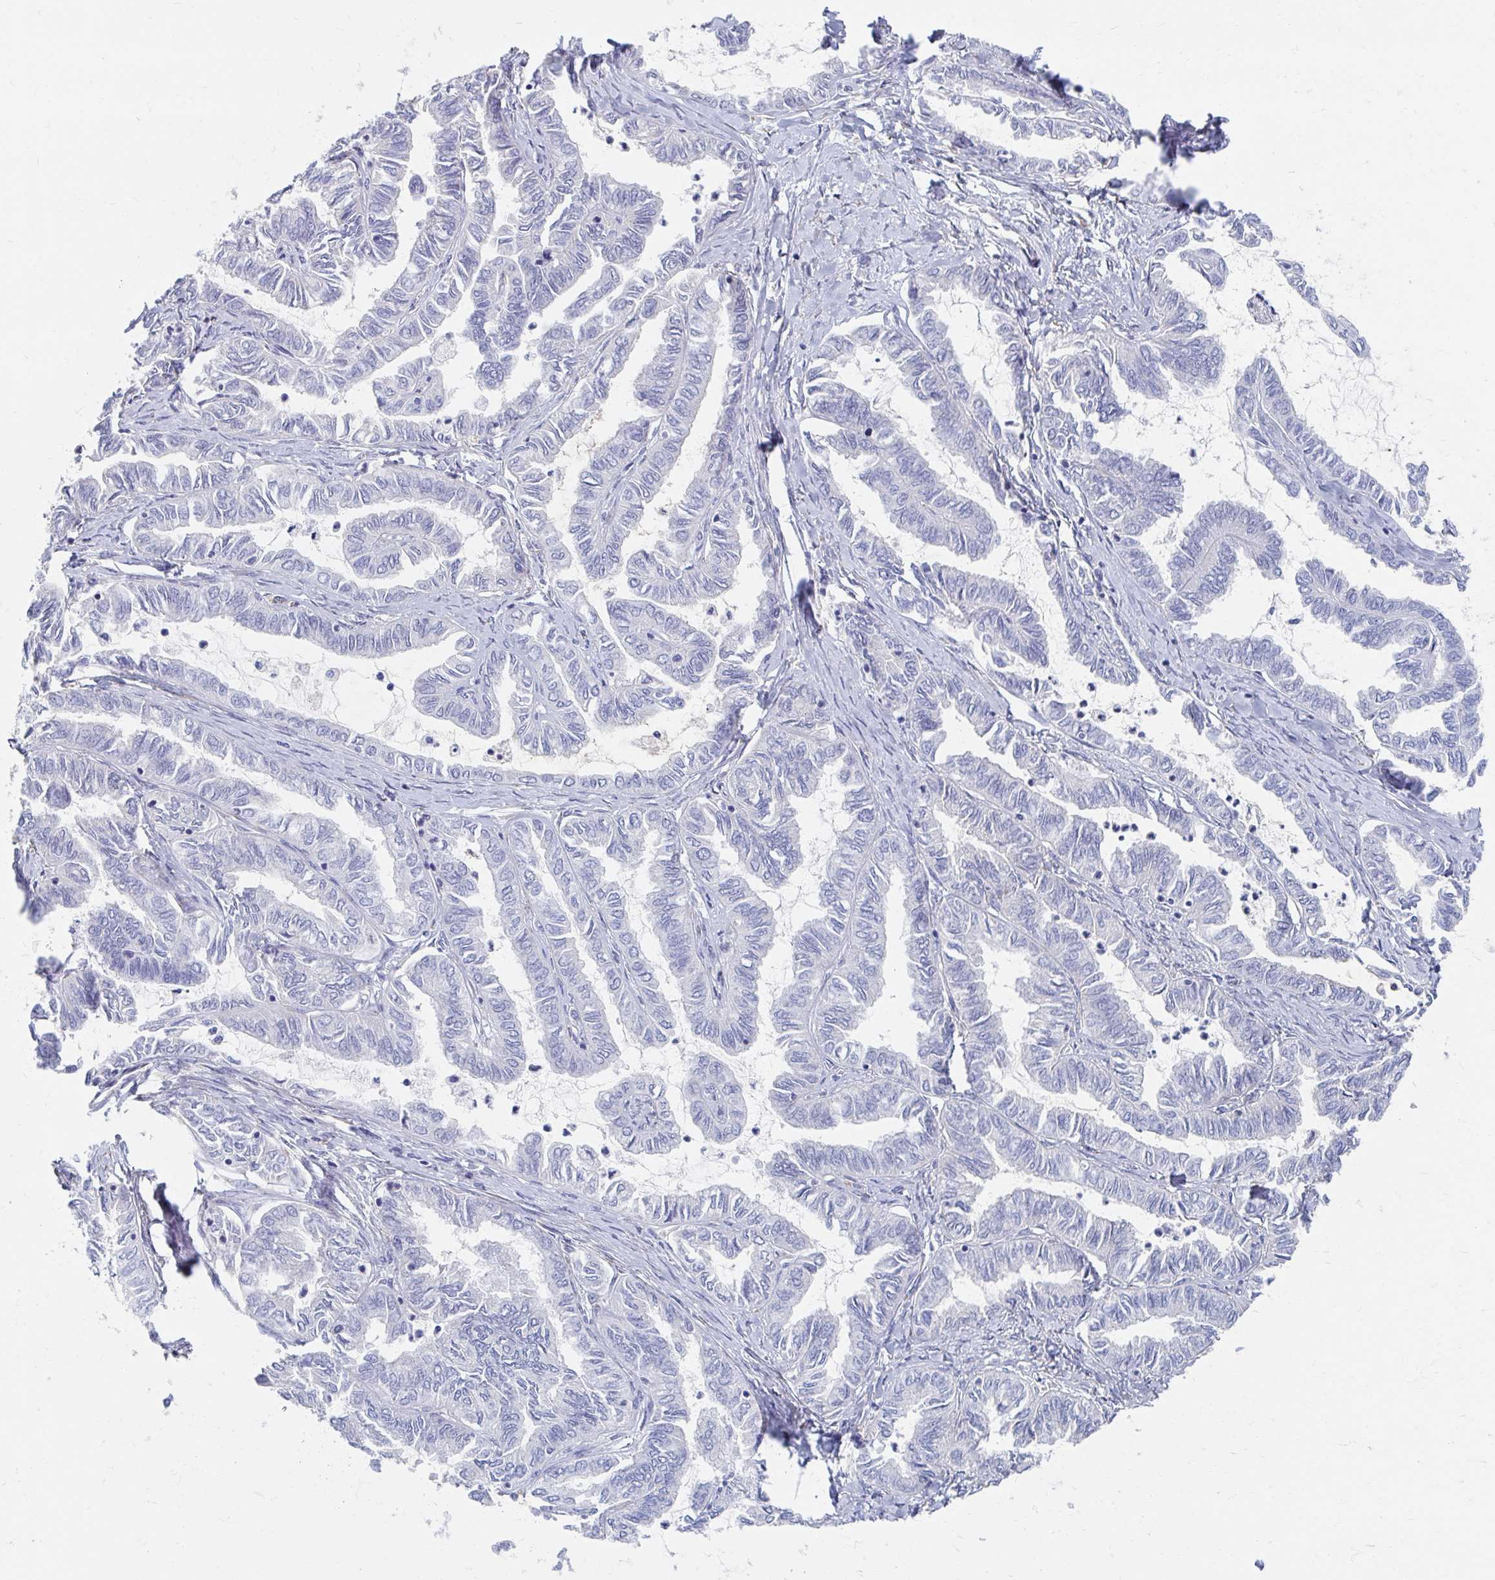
{"staining": {"intensity": "negative", "quantity": "none", "location": "none"}, "tissue": "ovarian cancer", "cell_type": "Tumor cells", "image_type": "cancer", "snomed": [{"axis": "morphology", "description": "Carcinoma, endometroid"}, {"axis": "topography", "description": "Ovary"}], "caption": "Immunohistochemistry (IHC) of ovarian cancer shows no staining in tumor cells.", "gene": "MYLK2", "patient": {"sex": "female", "age": 70}}